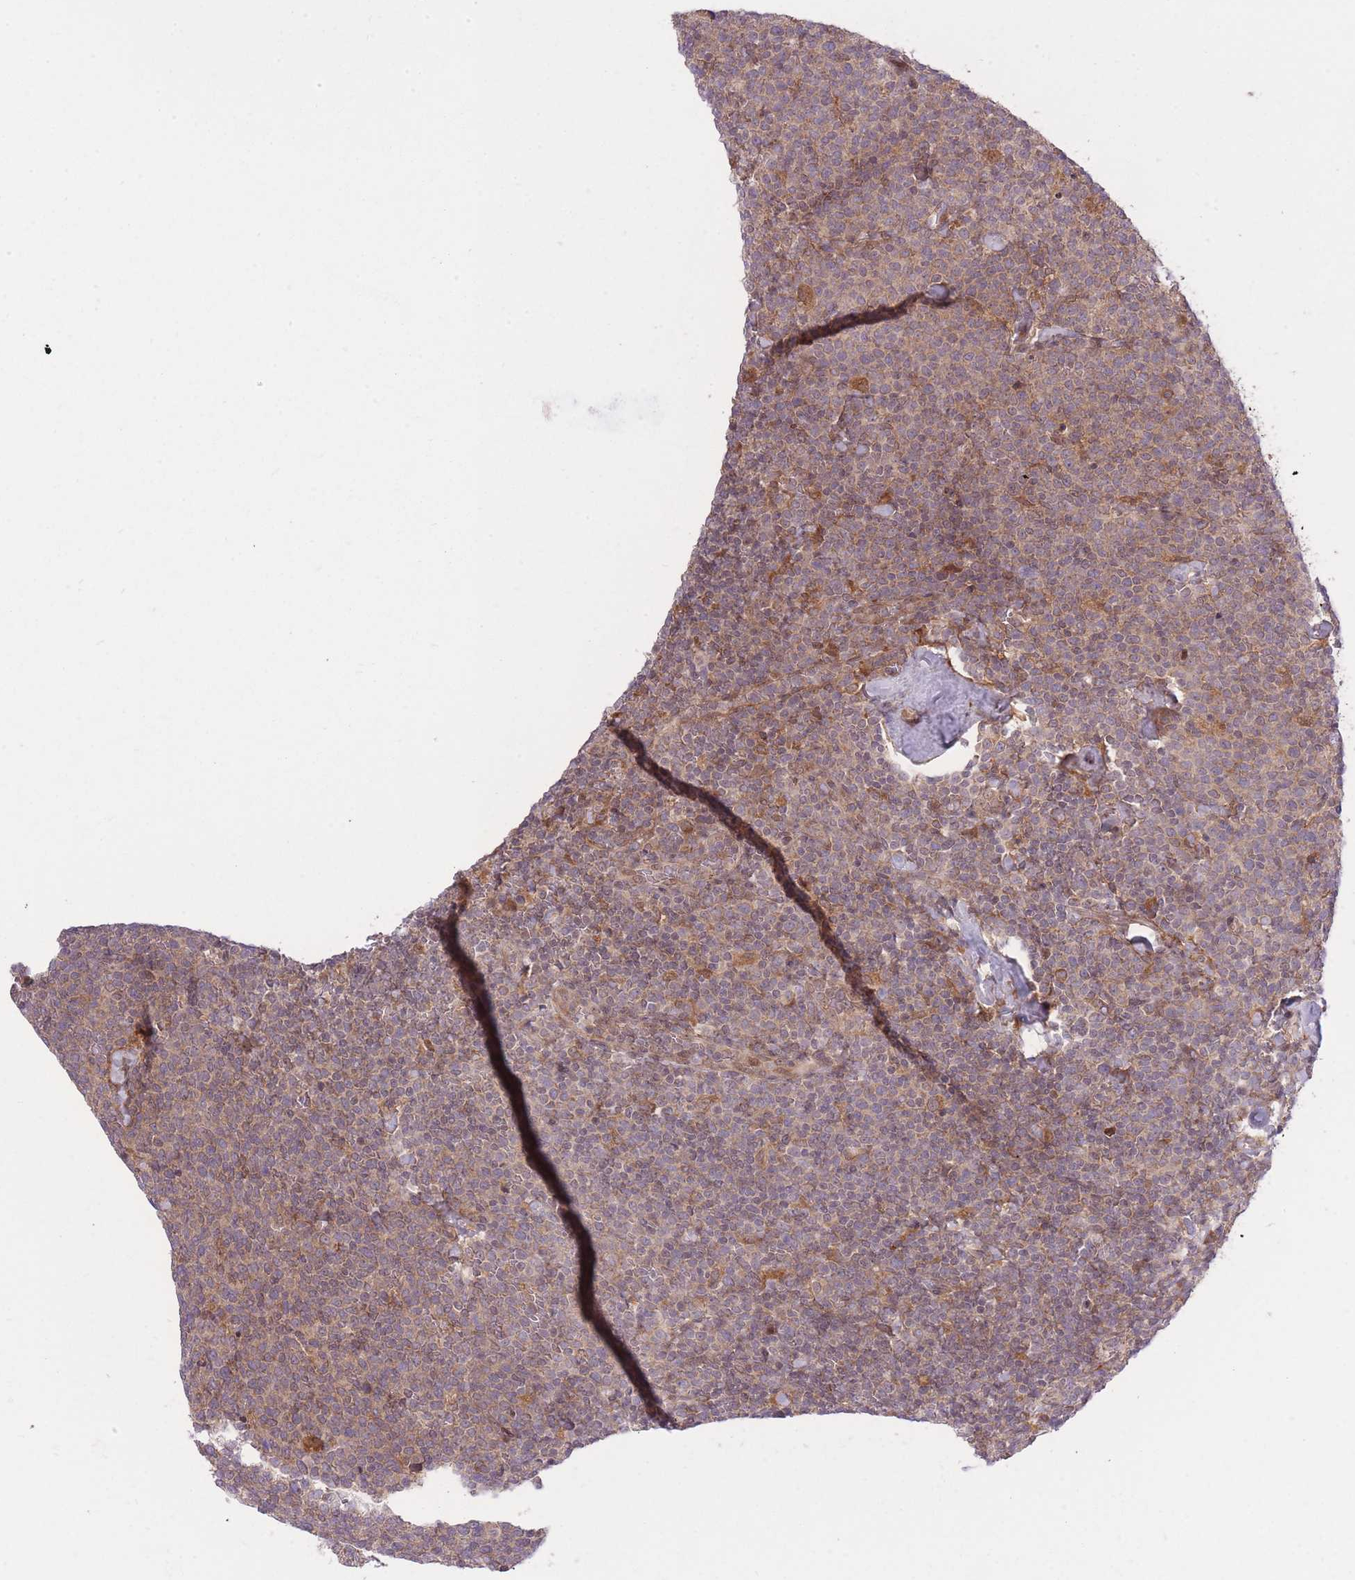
{"staining": {"intensity": "weak", "quantity": "25%-75%", "location": "cytoplasmic/membranous"}, "tissue": "lymphoma", "cell_type": "Tumor cells", "image_type": "cancer", "snomed": [{"axis": "morphology", "description": "Malignant lymphoma, non-Hodgkin's type, High grade"}, {"axis": "topography", "description": "Lymph node"}], "caption": "Brown immunohistochemical staining in human malignant lymphoma, non-Hodgkin's type (high-grade) exhibits weak cytoplasmic/membranous positivity in approximately 25%-75% of tumor cells. The staining was performed using DAB, with brown indicating positive protein expression. Nuclei are stained blue with hematoxylin.", "gene": "ZNF391", "patient": {"sex": "male", "age": 61}}